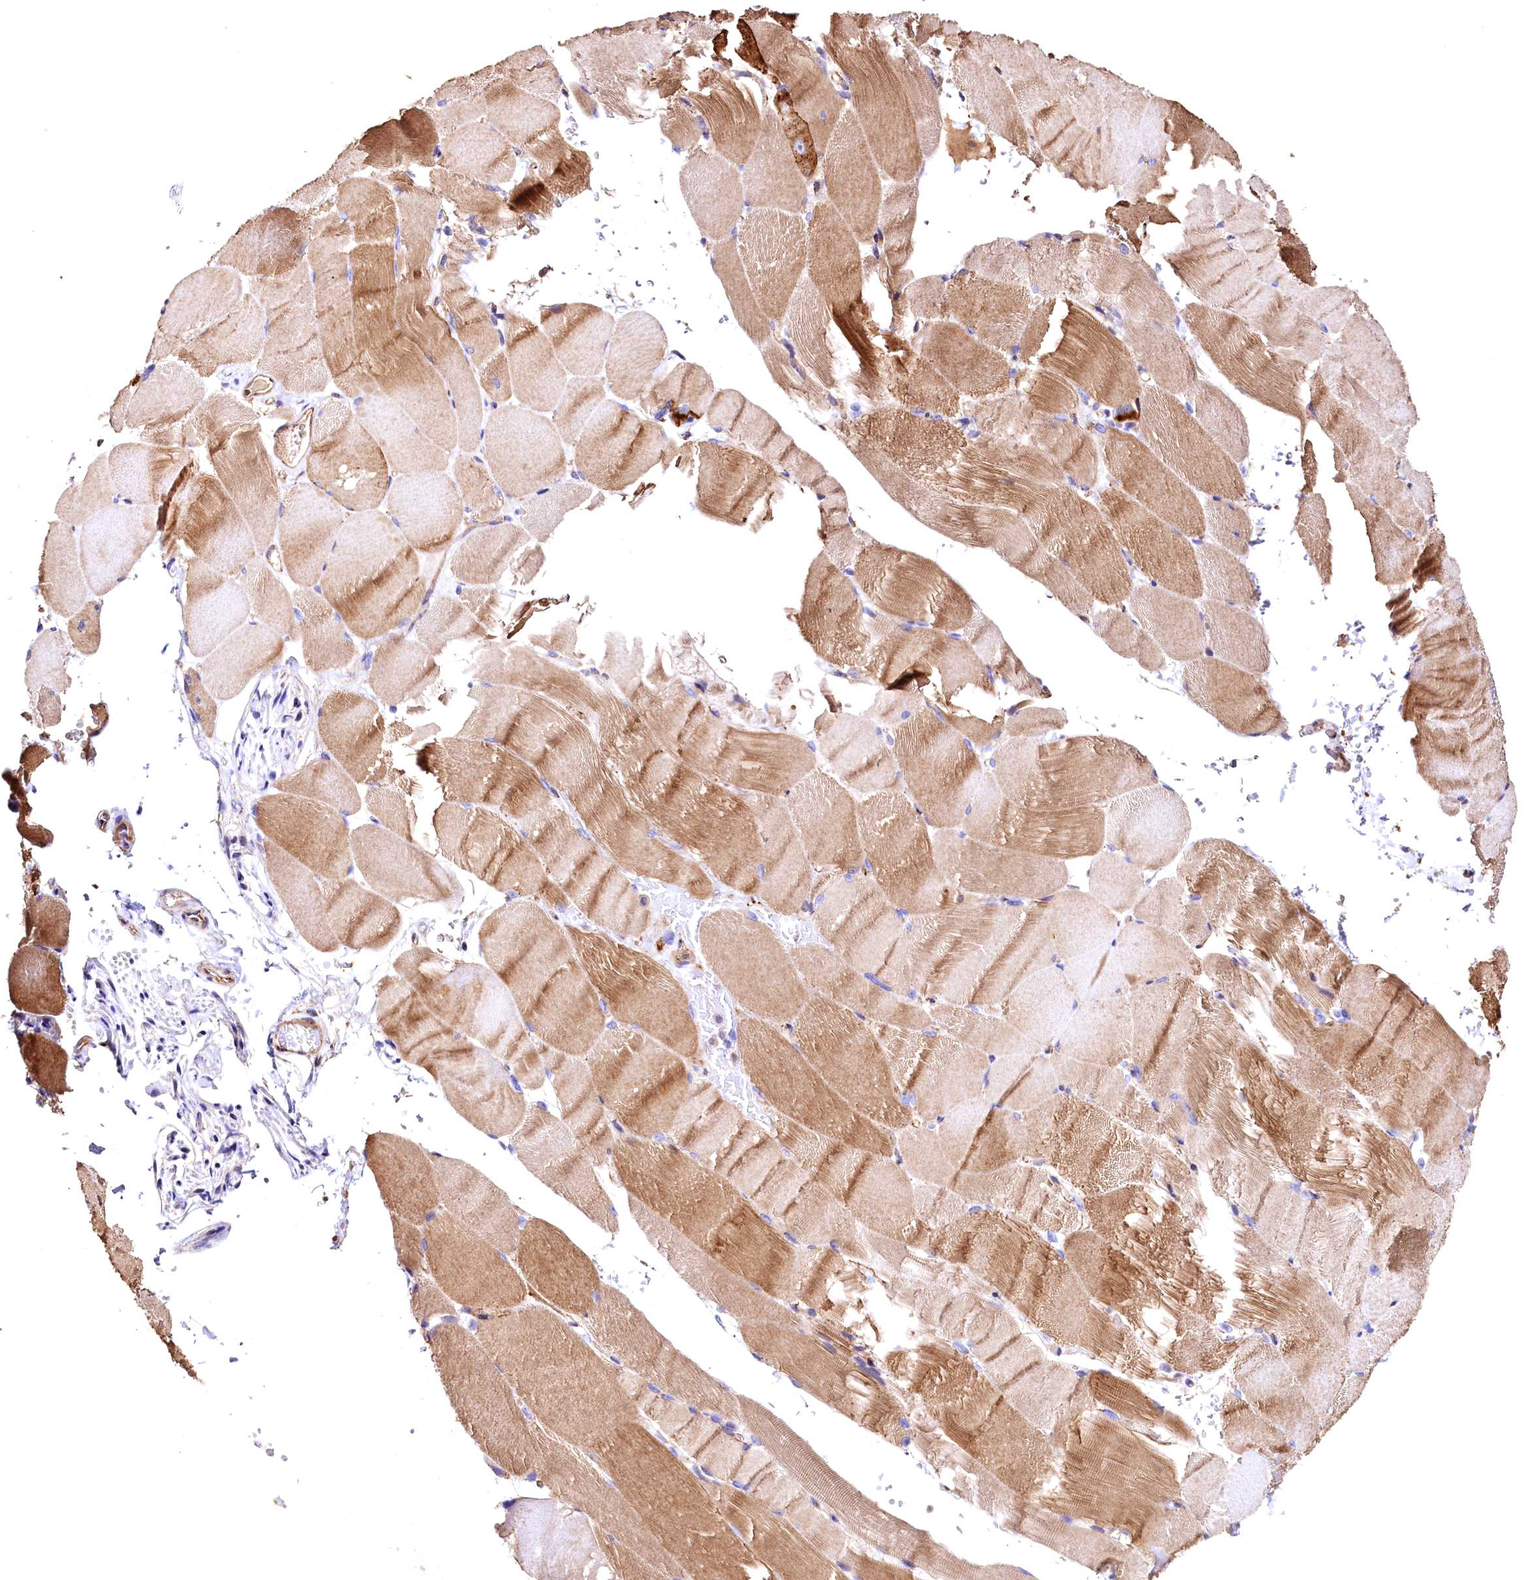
{"staining": {"intensity": "moderate", "quantity": ">75%", "location": "cytoplasmic/membranous"}, "tissue": "skeletal muscle", "cell_type": "Myocytes", "image_type": "normal", "snomed": [{"axis": "morphology", "description": "Normal tissue, NOS"}, {"axis": "topography", "description": "Skeletal muscle"}, {"axis": "topography", "description": "Parathyroid gland"}], "caption": "Immunohistochemistry (IHC) (DAB (3,3'-diaminobenzidine)) staining of unremarkable skeletal muscle demonstrates moderate cytoplasmic/membranous protein positivity in approximately >75% of myocytes. (Stains: DAB (3,3'-diaminobenzidine) in brown, nuclei in blue, Microscopy: brightfield microscopy at high magnification).", "gene": "RASSF1", "patient": {"sex": "female", "age": 37}}